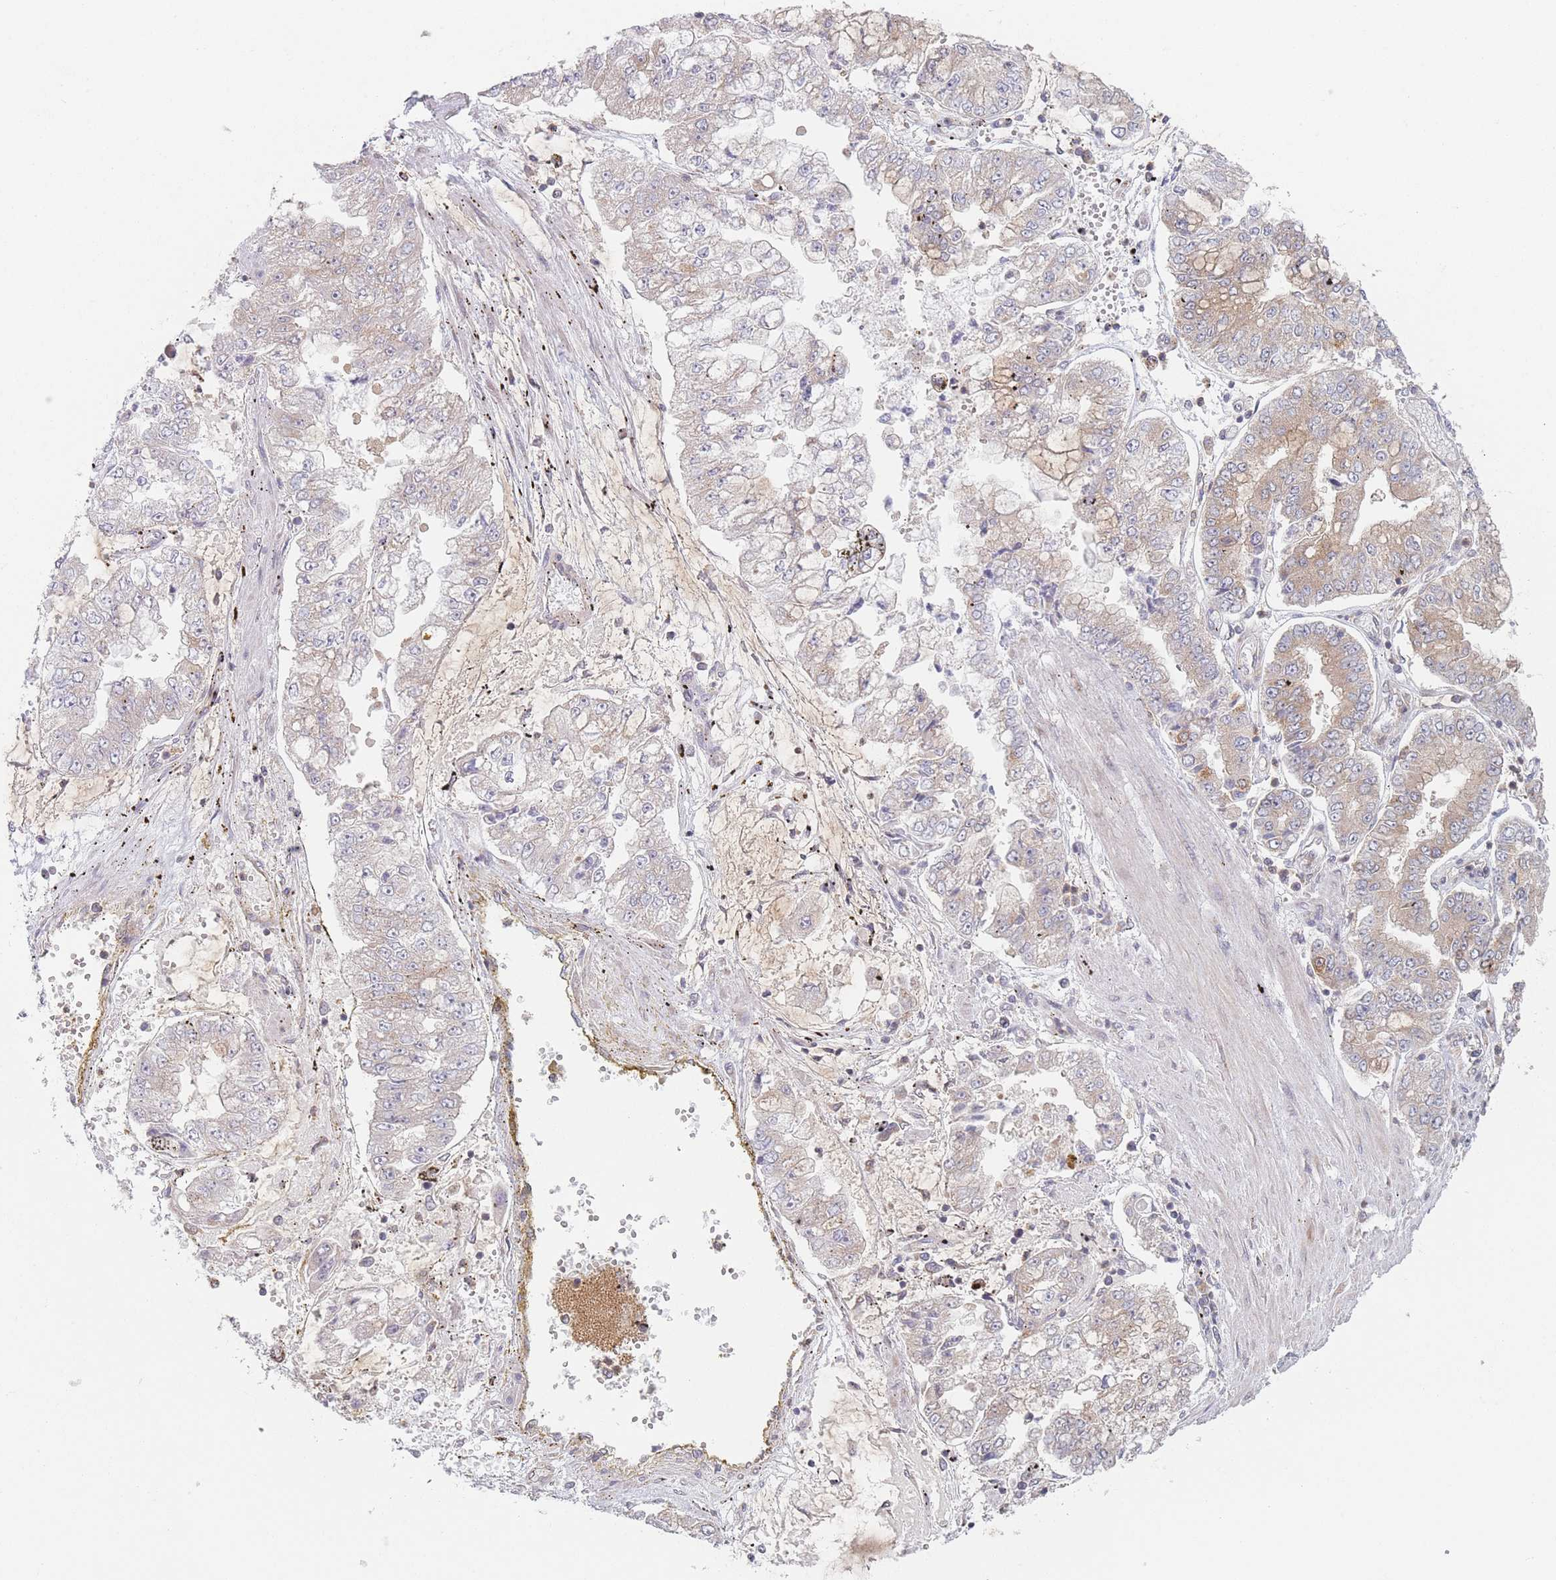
{"staining": {"intensity": "weak", "quantity": "<25%", "location": "cytoplasmic/membranous"}, "tissue": "stomach cancer", "cell_type": "Tumor cells", "image_type": "cancer", "snomed": [{"axis": "morphology", "description": "Adenocarcinoma, NOS"}, {"axis": "topography", "description": "Stomach"}], "caption": "Immunohistochemistry (IHC) image of neoplastic tissue: human stomach cancer (adenocarcinoma) stained with DAB demonstrates no significant protein positivity in tumor cells.", "gene": "PPM1A", "patient": {"sex": "male", "age": 76}}